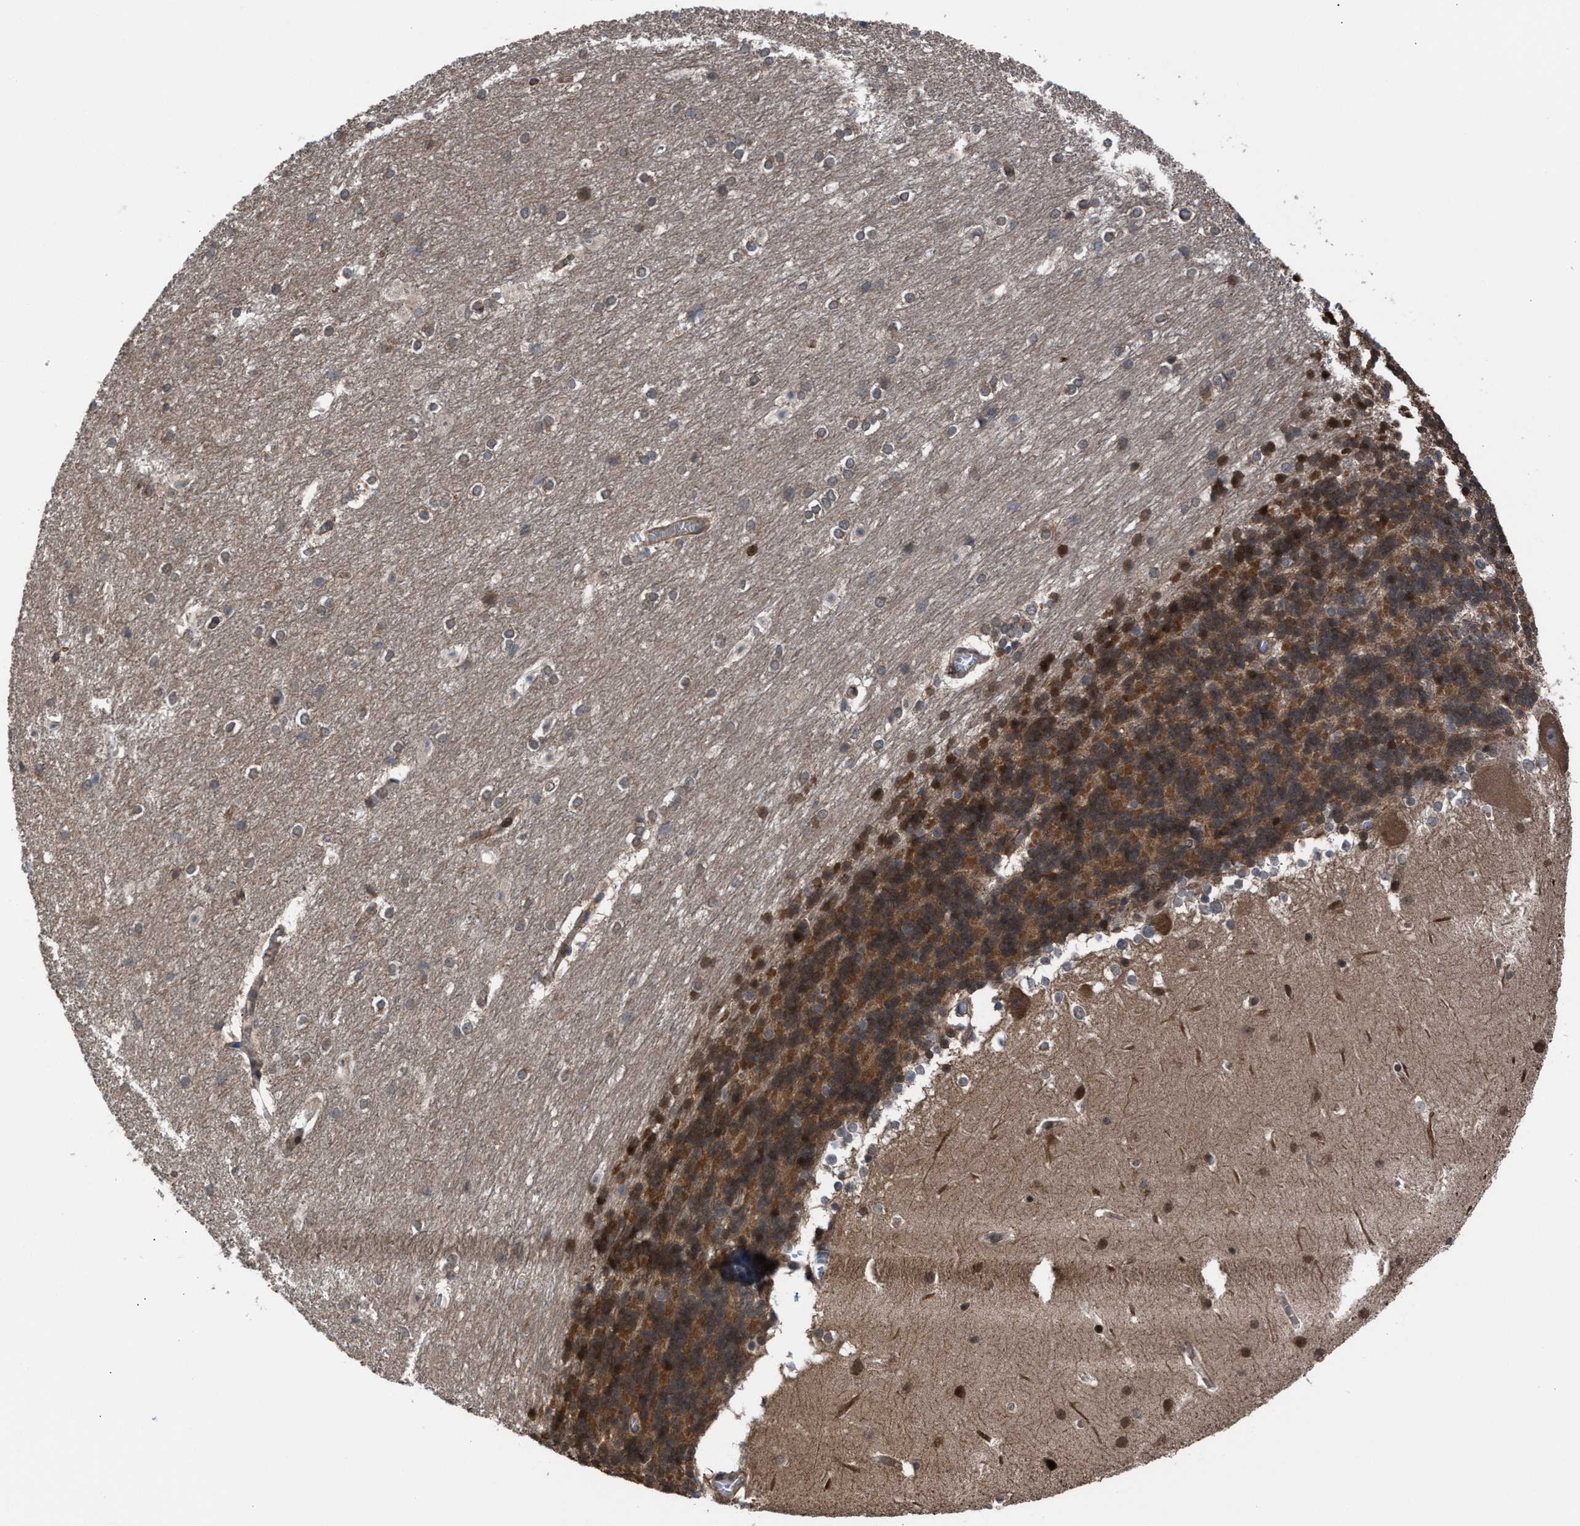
{"staining": {"intensity": "moderate", "quantity": ">75%", "location": "cytoplasmic/membranous"}, "tissue": "cerebellum", "cell_type": "Cells in granular layer", "image_type": "normal", "snomed": [{"axis": "morphology", "description": "Normal tissue, NOS"}, {"axis": "topography", "description": "Cerebellum"}], "caption": "Brown immunohistochemical staining in benign human cerebellum exhibits moderate cytoplasmic/membranous positivity in about >75% of cells in granular layer.", "gene": "TP53BP2", "patient": {"sex": "female", "age": 19}}